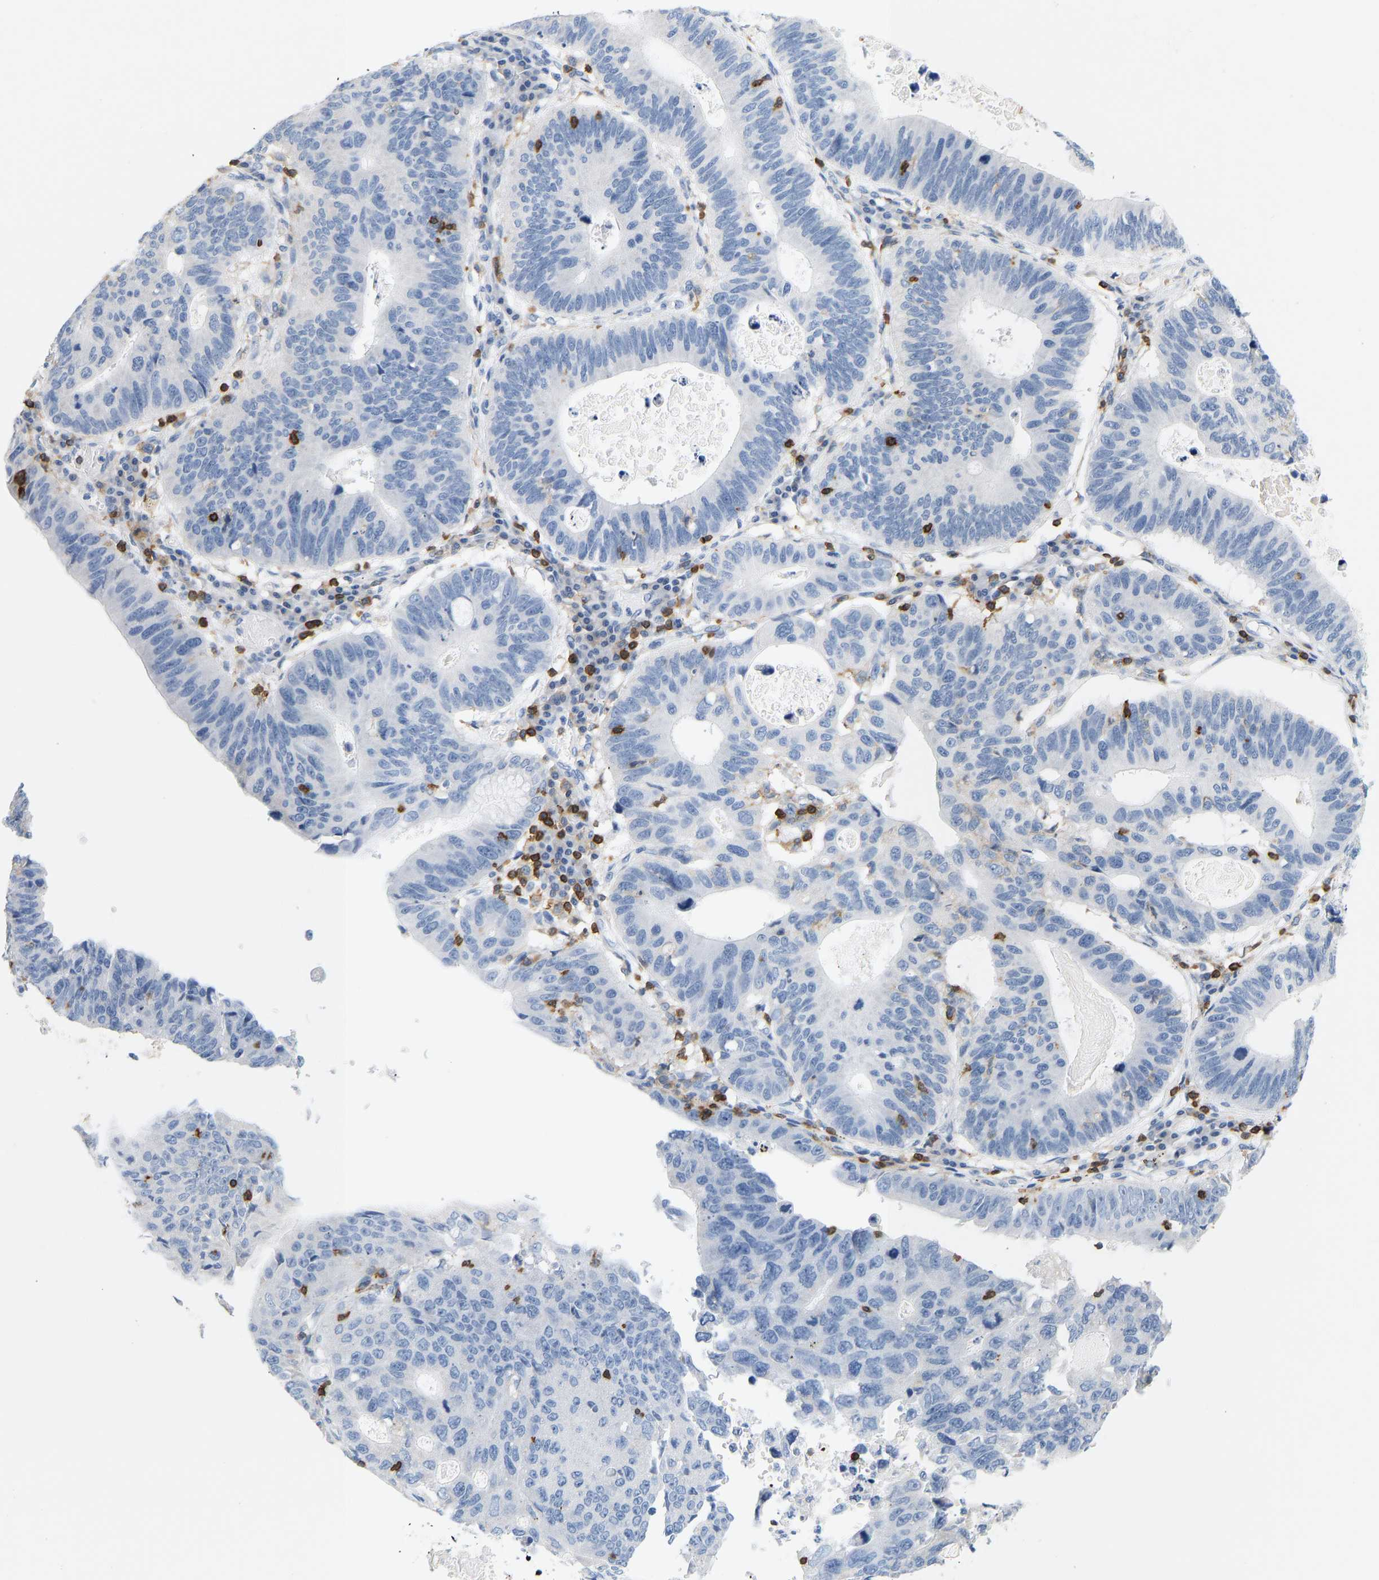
{"staining": {"intensity": "negative", "quantity": "none", "location": "none"}, "tissue": "stomach cancer", "cell_type": "Tumor cells", "image_type": "cancer", "snomed": [{"axis": "morphology", "description": "Adenocarcinoma, NOS"}, {"axis": "topography", "description": "Stomach"}], "caption": "The histopathology image demonstrates no significant expression in tumor cells of stomach adenocarcinoma.", "gene": "EVL", "patient": {"sex": "male", "age": 59}}